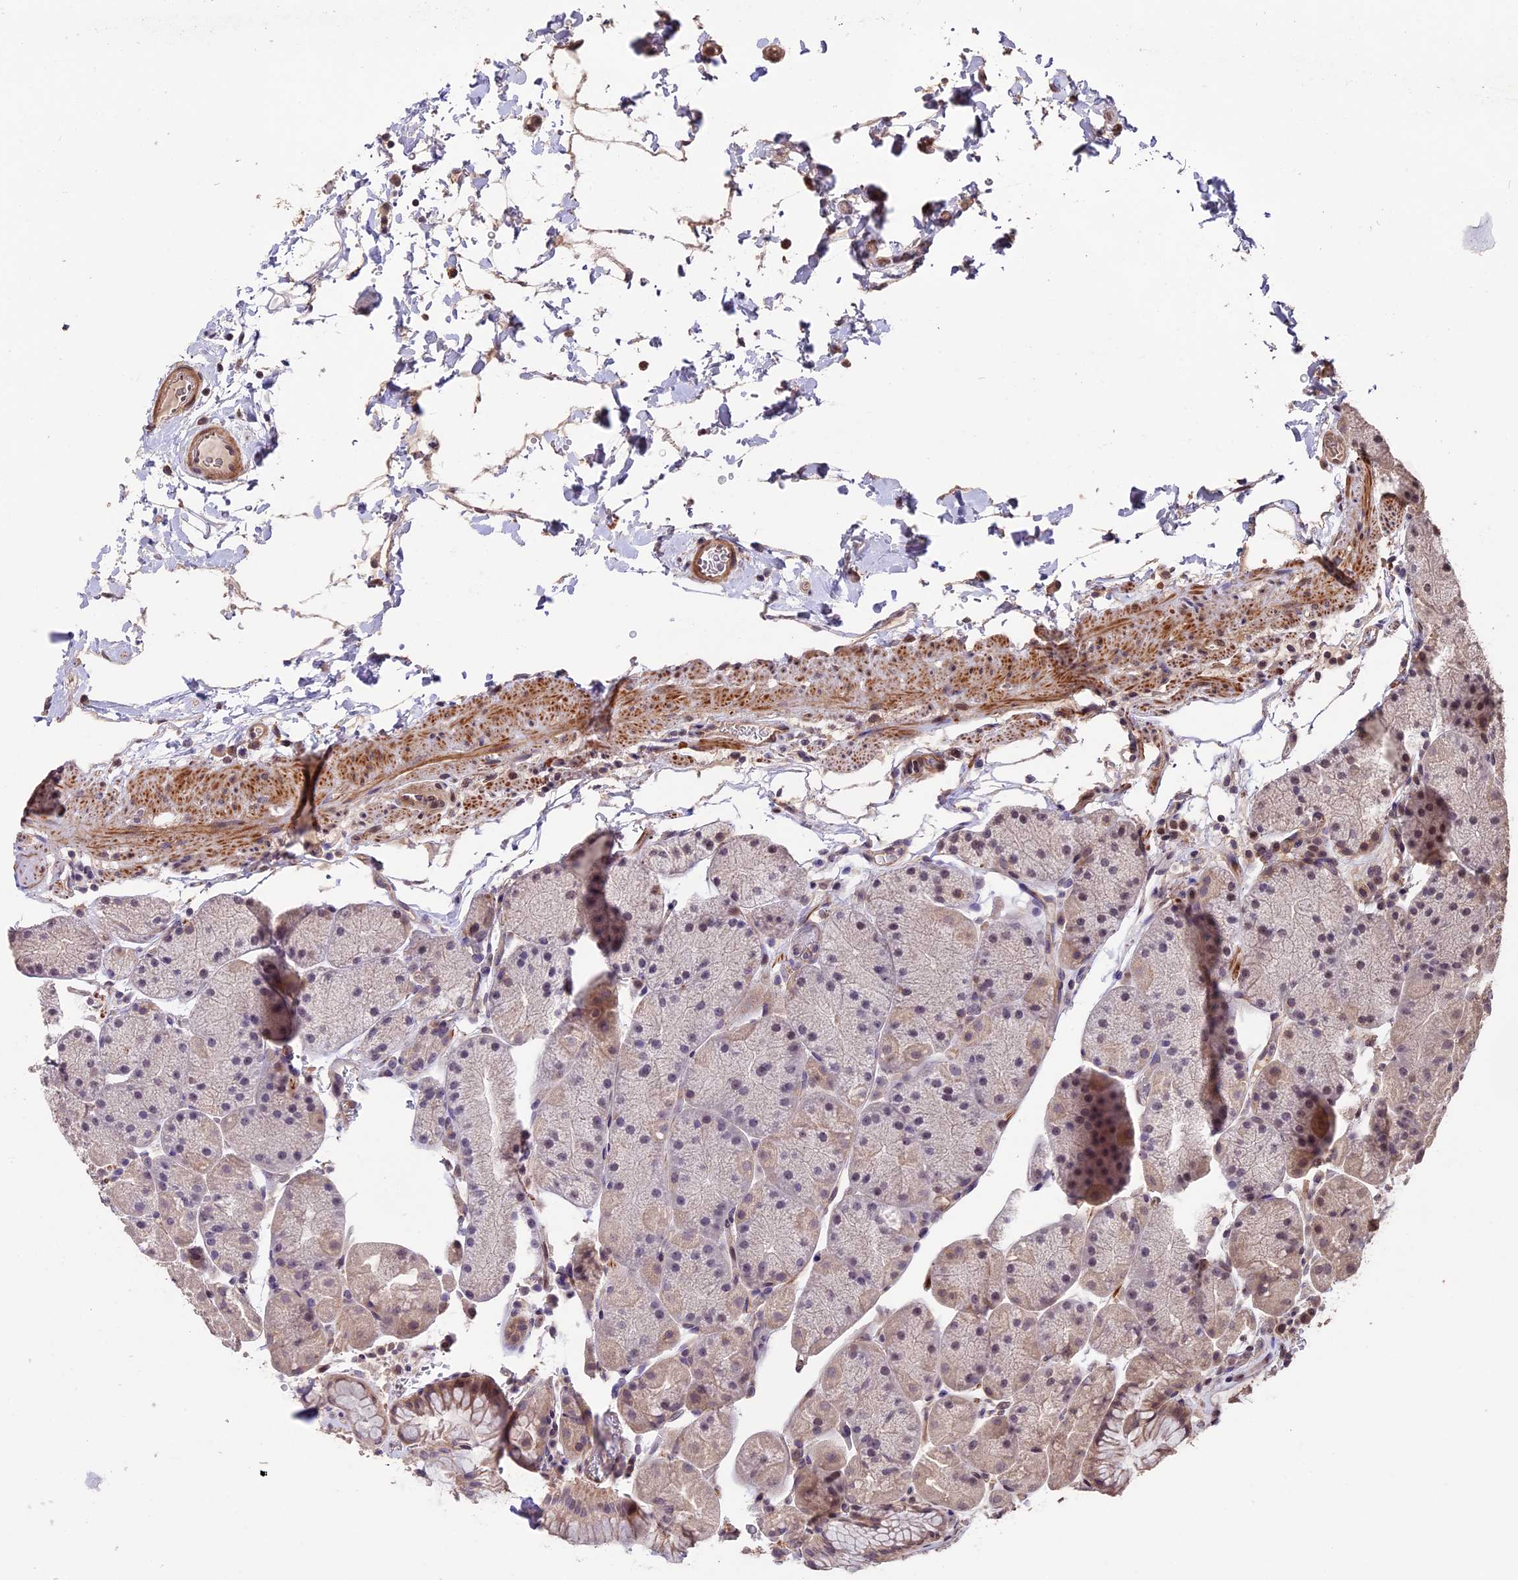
{"staining": {"intensity": "moderate", "quantity": "<25%", "location": "cytoplasmic/membranous"}, "tissue": "stomach", "cell_type": "Glandular cells", "image_type": "normal", "snomed": [{"axis": "morphology", "description": "Normal tissue, NOS"}, {"axis": "topography", "description": "Stomach, upper"}, {"axis": "topography", "description": "Stomach, lower"}], "caption": "High-magnification brightfield microscopy of normal stomach stained with DAB (brown) and counterstained with hematoxylin (blue). glandular cells exhibit moderate cytoplasmic/membranous expression is present in approximately<25% of cells.", "gene": "GNB5", "patient": {"sex": "male", "age": 67}}